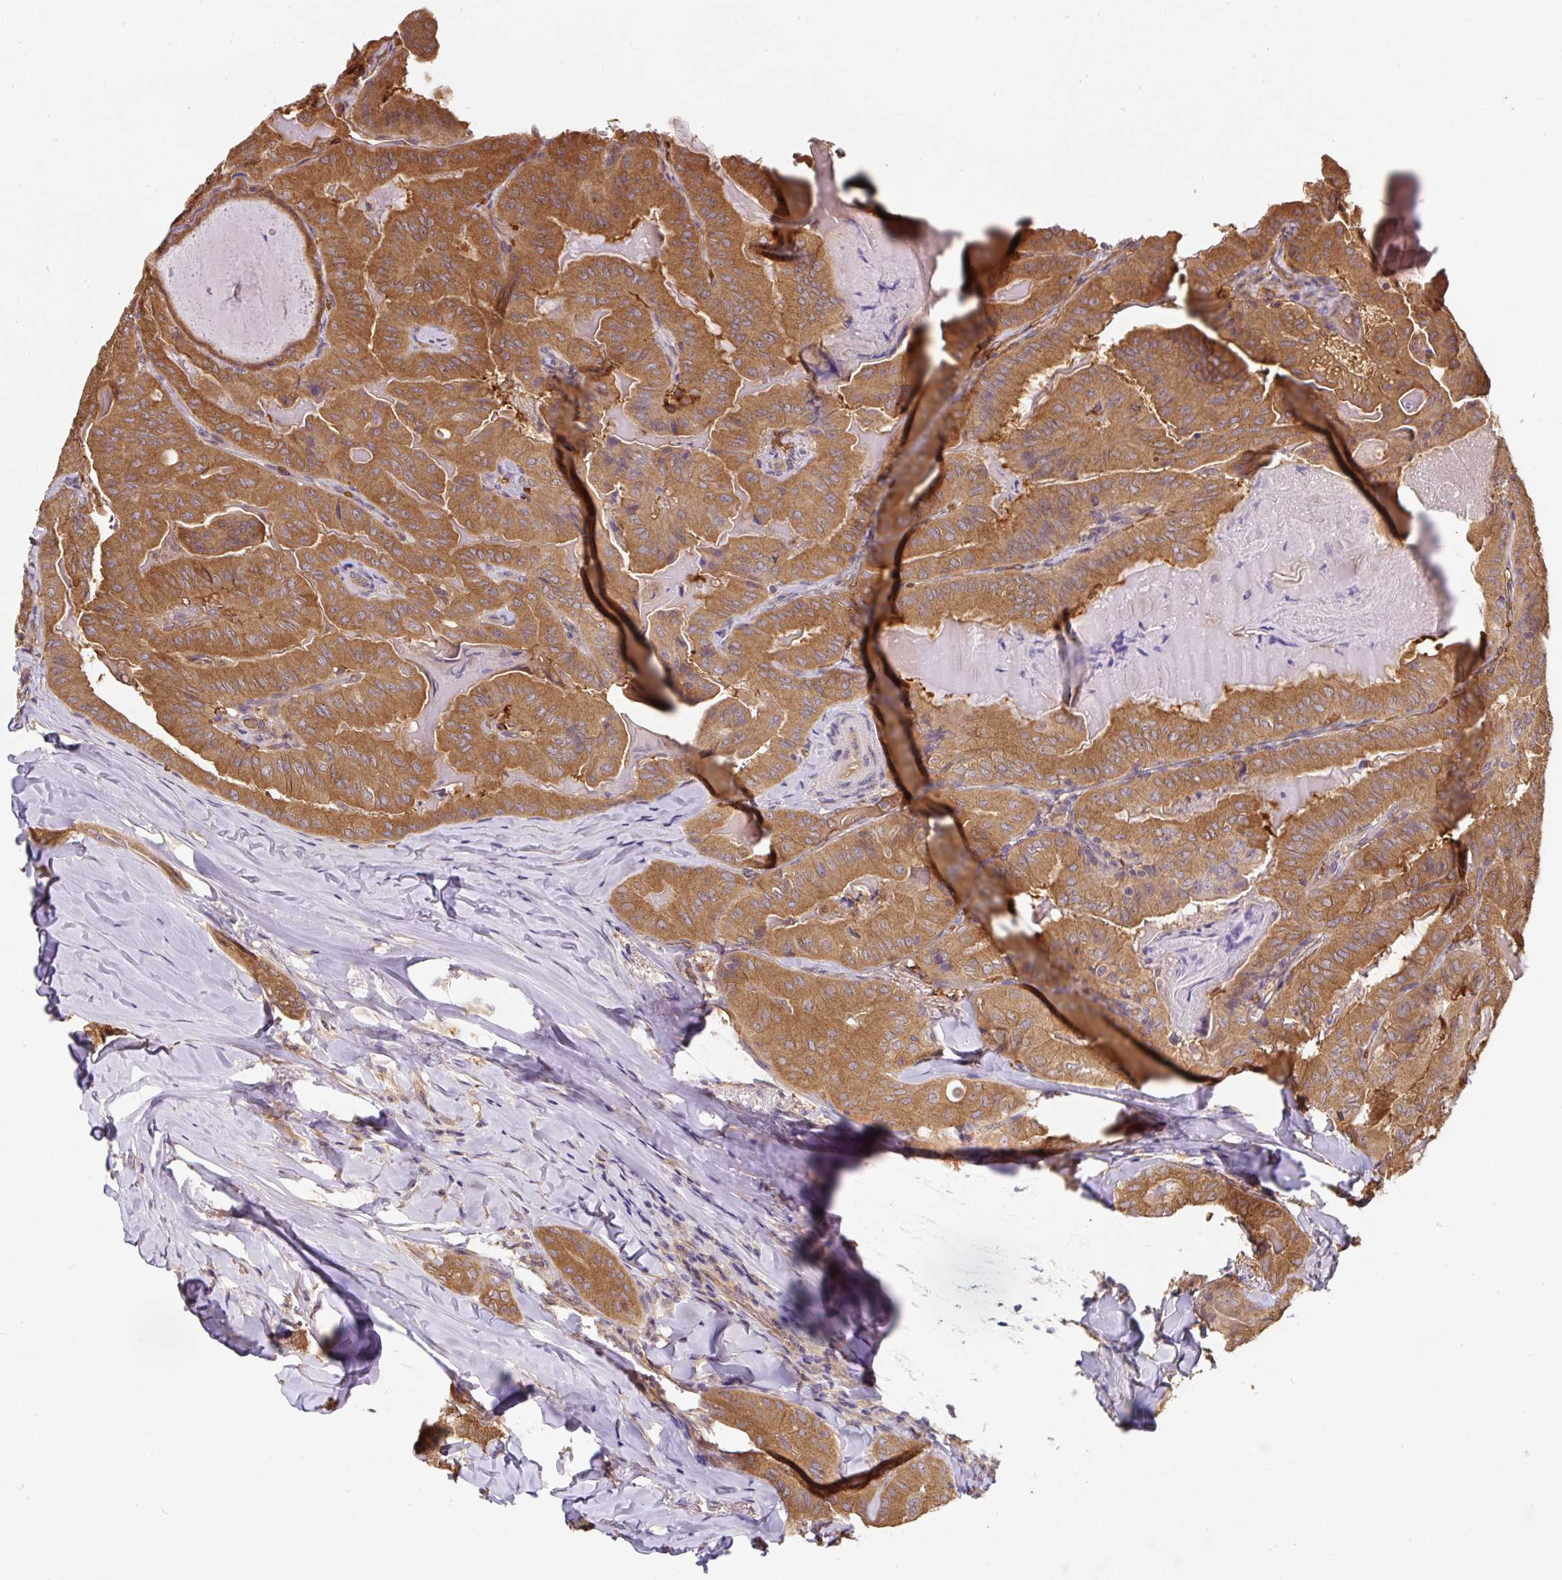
{"staining": {"intensity": "strong", "quantity": ">75%", "location": "cytoplasmic/membranous"}, "tissue": "thyroid cancer", "cell_type": "Tumor cells", "image_type": "cancer", "snomed": [{"axis": "morphology", "description": "Papillary adenocarcinoma, NOS"}, {"axis": "topography", "description": "Thyroid gland"}], "caption": "Human thyroid cancer stained with a protein marker reveals strong staining in tumor cells.", "gene": "ST13", "patient": {"sex": "female", "age": 68}}